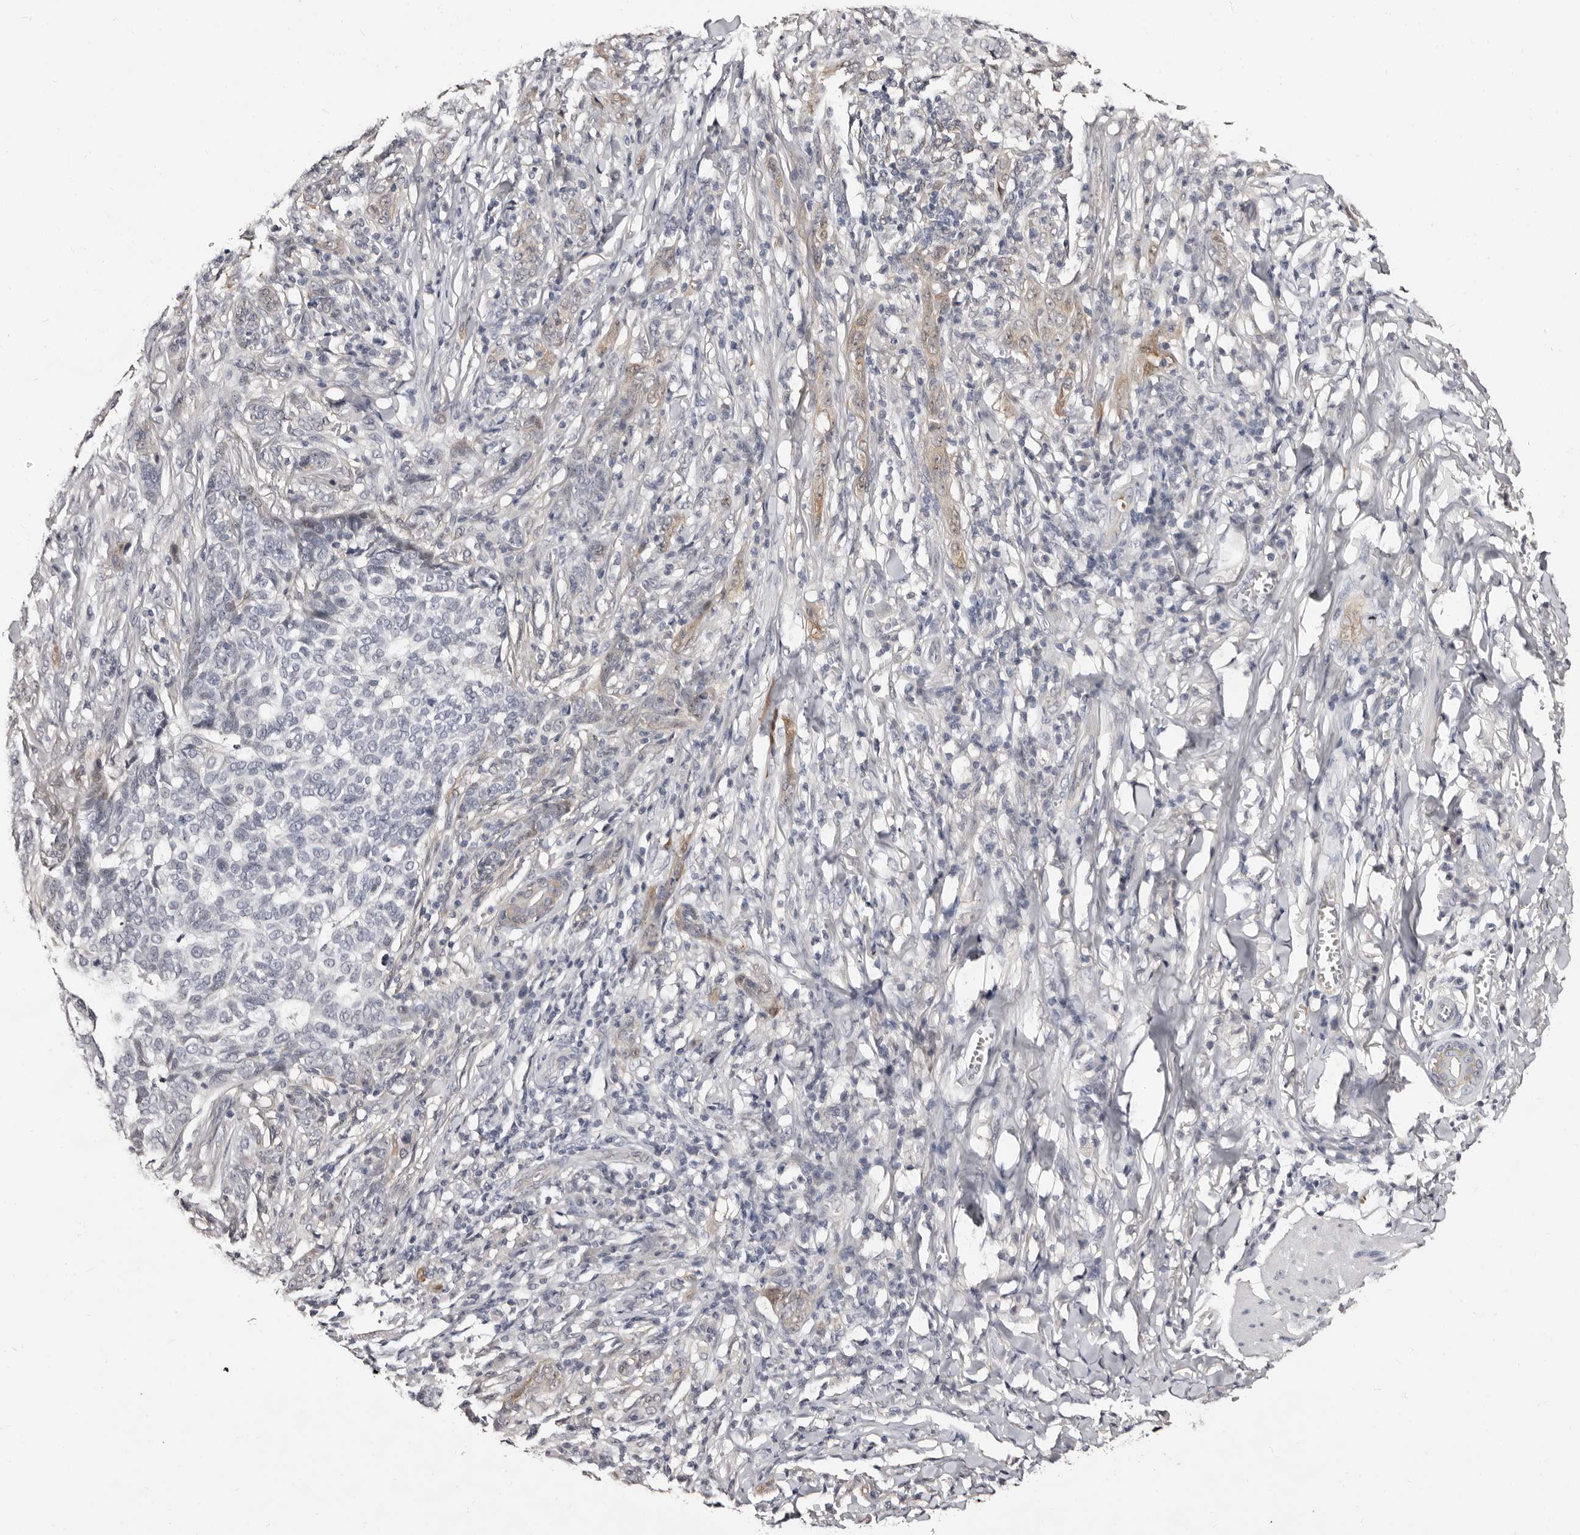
{"staining": {"intensity": "negative", "quantity": "none", "location": "none"}, "tissue": "skin cancer", "cell_type": "Tumor cells", "image_type": "cancer", "snomed": [{"axis": "morphology", "description": "Basal cell carcinoma"}, {"axis": "topography", "description": "Skin"}], "caption": "There is no significant positivity in tumor cells of skin cancer.", "gene": "BPGM", "patient": {"sex": "male", "age": 85}}